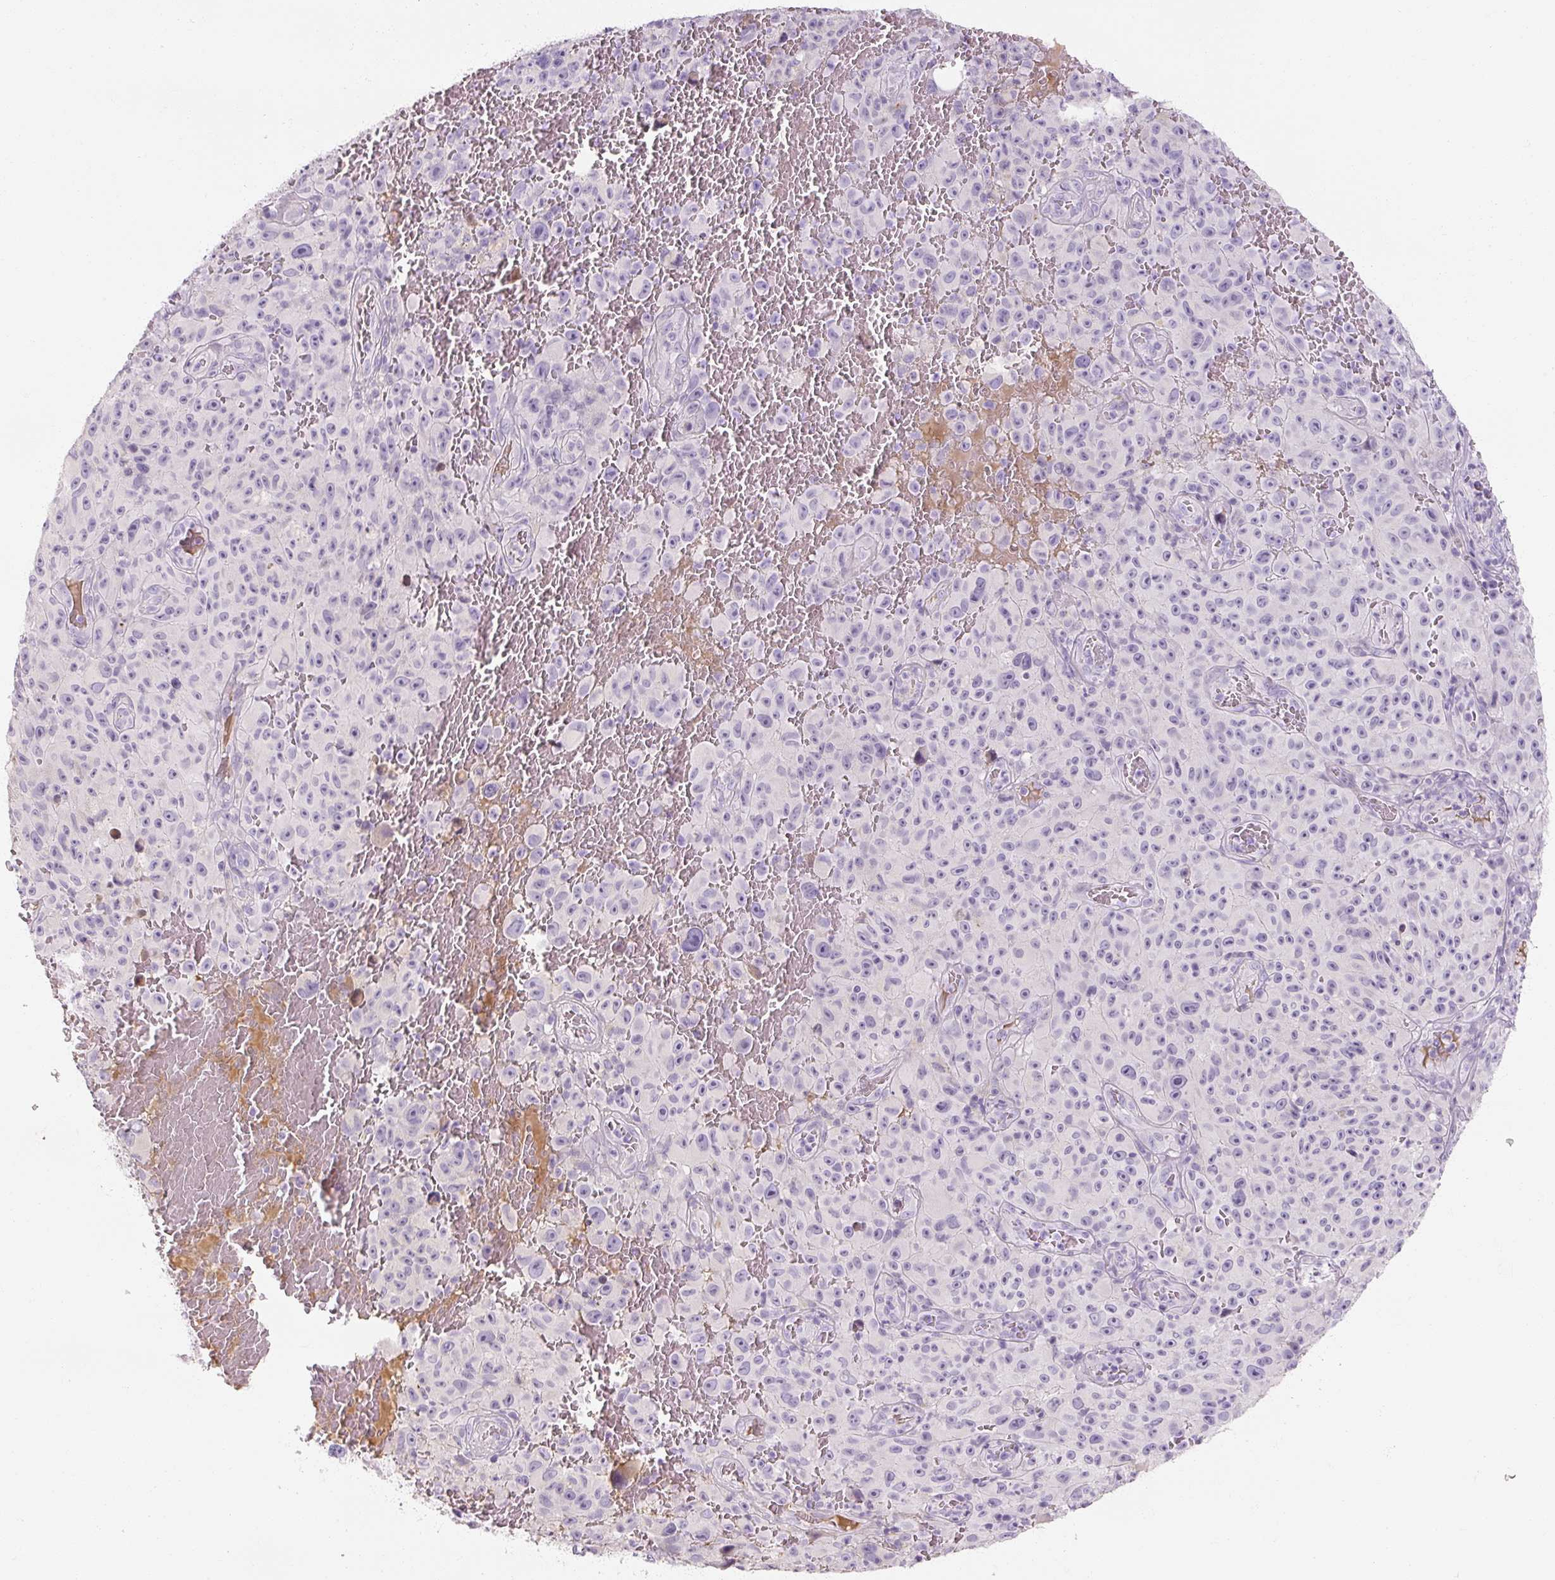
{"staining": {"intensity": "negative", "quantity": "none", "location": "none"}, "tissue": "melanoma", "cell_type": "Tumor cells", "image_type": "cancer", "snomed": [{"axis": "morphology", "description": "Malignant melanoma, NOS"}, {"axis": "topography", "description": "Skin"}], "caption": "DAB immunohistochemical staining of melanoma exhibits no significant expression in tumor cells.", "gene": "NFE2L3", "patient": {"sex": "female", "age": 82}}